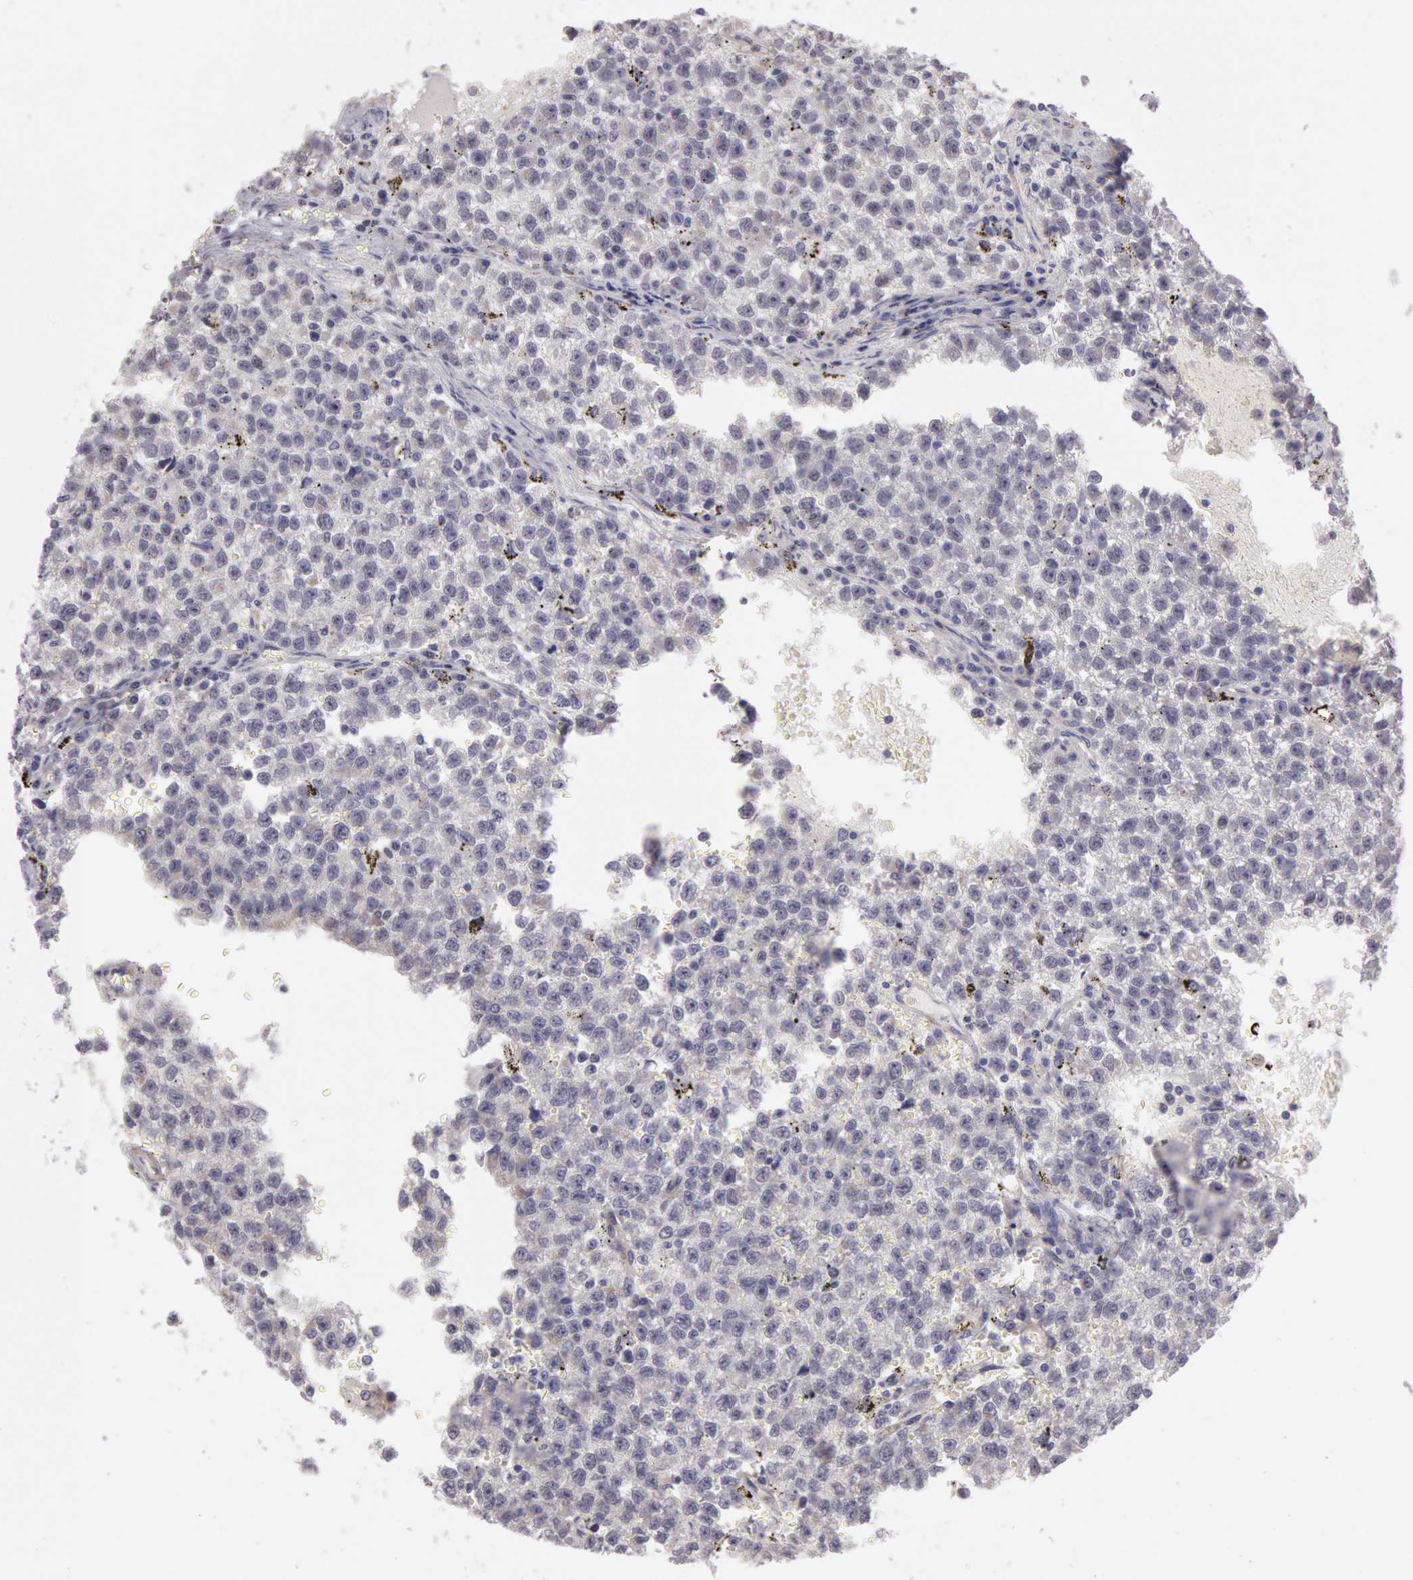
{"staining": {"intensity": "negative", "quantity": "none", "location": "none"}, "tissue": "testis cancer", "cell_type": "Tumor cells", "image_type": "cancer", "snomed": [{"axis": "morphology", "description": "Seminoma, NOS"}, {"axis": "topography", "description": "Testis"}], "caption": "A photomicrograph of human testis seminoma is negative for staining in tumor cells.", "gene": "AMOTL1", "patient": {"sex": "male", "age": 35}}